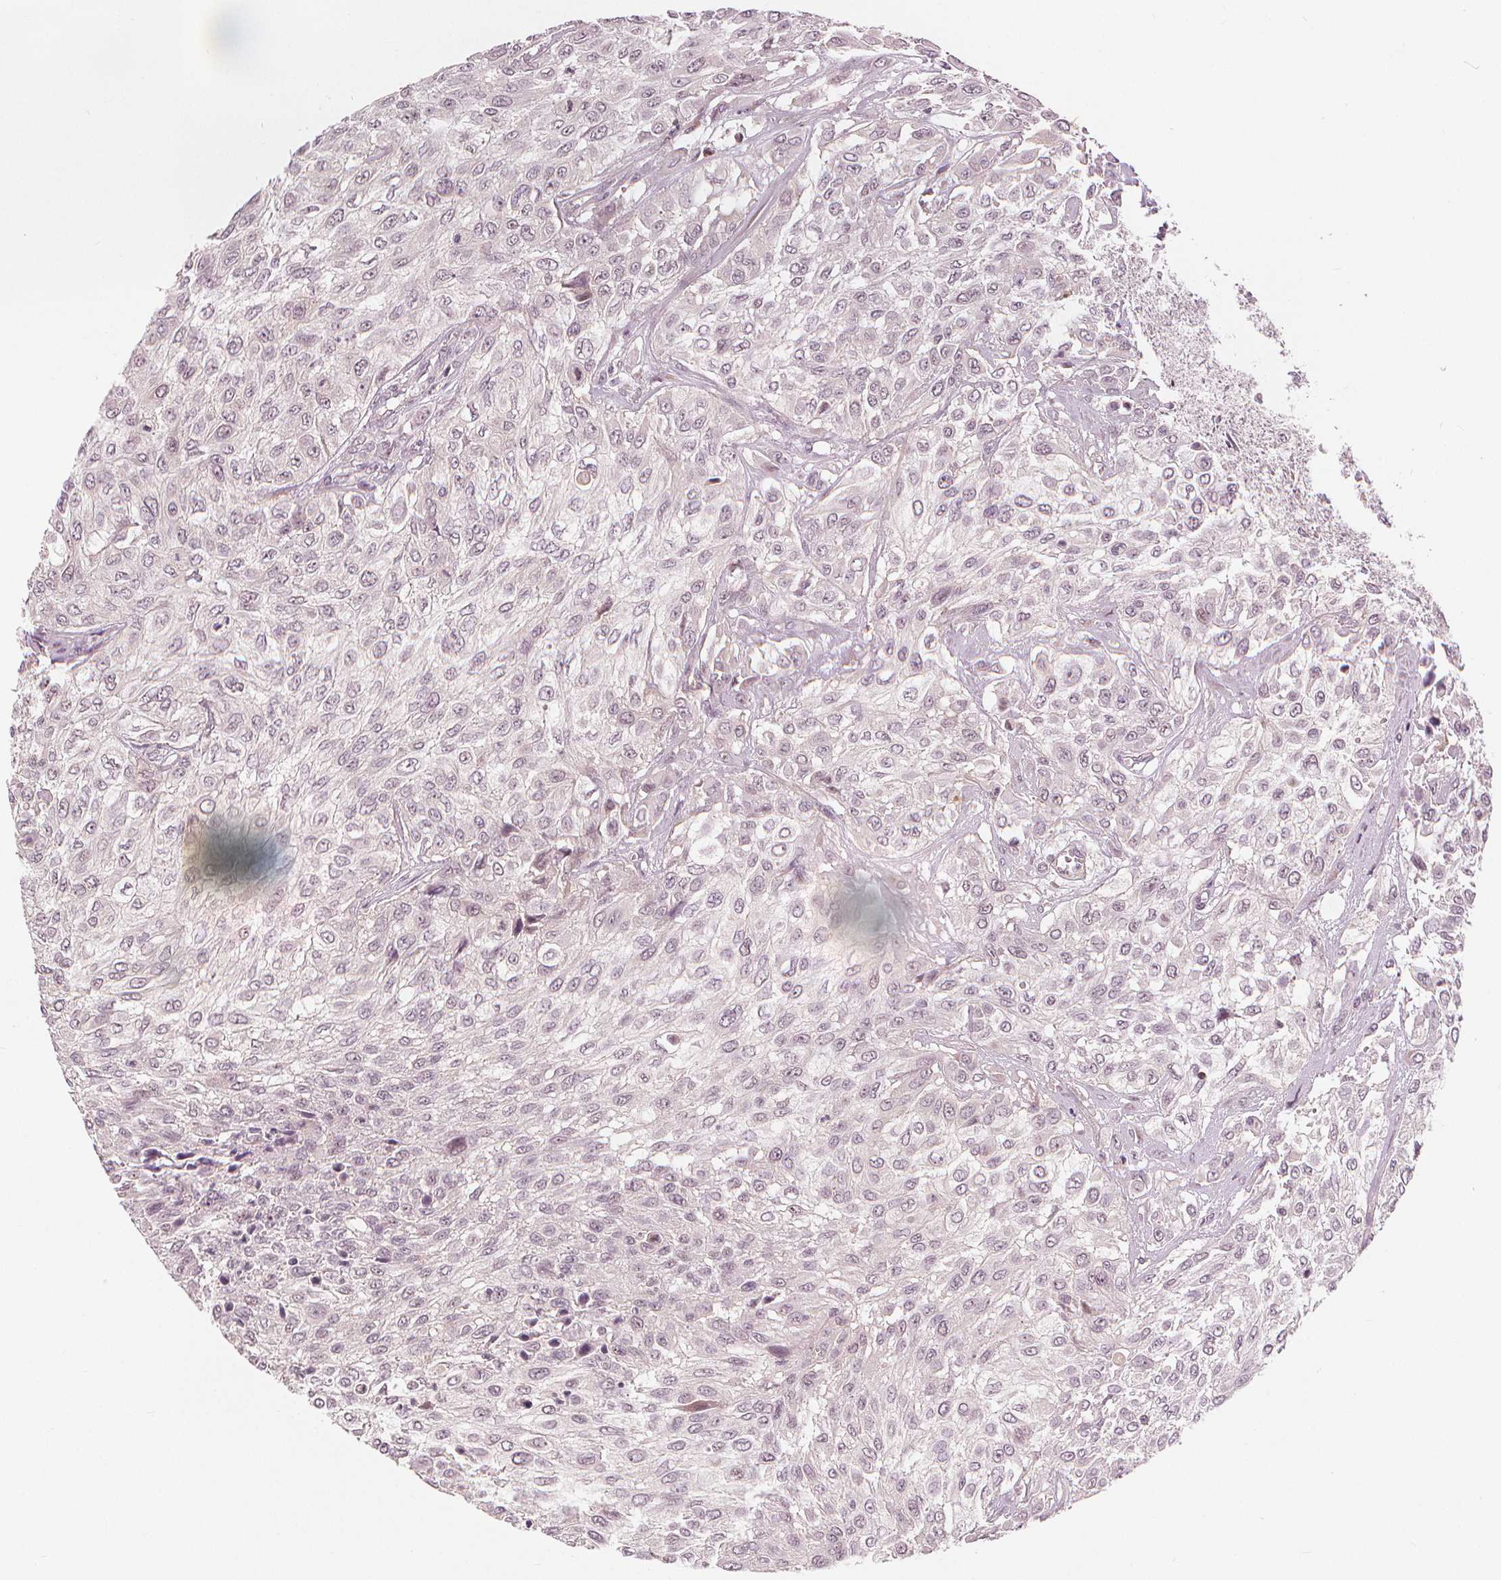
{"staining": {"intensity": "negative", "quantity": "none", "location": "none"}, "tissue": "urothelial cancer", "cell_type": "Tumor cells", "image_type": "cancer", "snomed": [{"axis": "morphology", "description": "Urothelial carcinoma, High grade"}, {"axis": "topography", "description": "Urinary bladder"}], "caption": "Human high-grade urothelial carcinoma stained for a protein using immunohistochemistry (IHC) reveals no positivity in tumor cells.", "gene": "SLC34A1", "patient": {"sex": "male", "age": 57}}